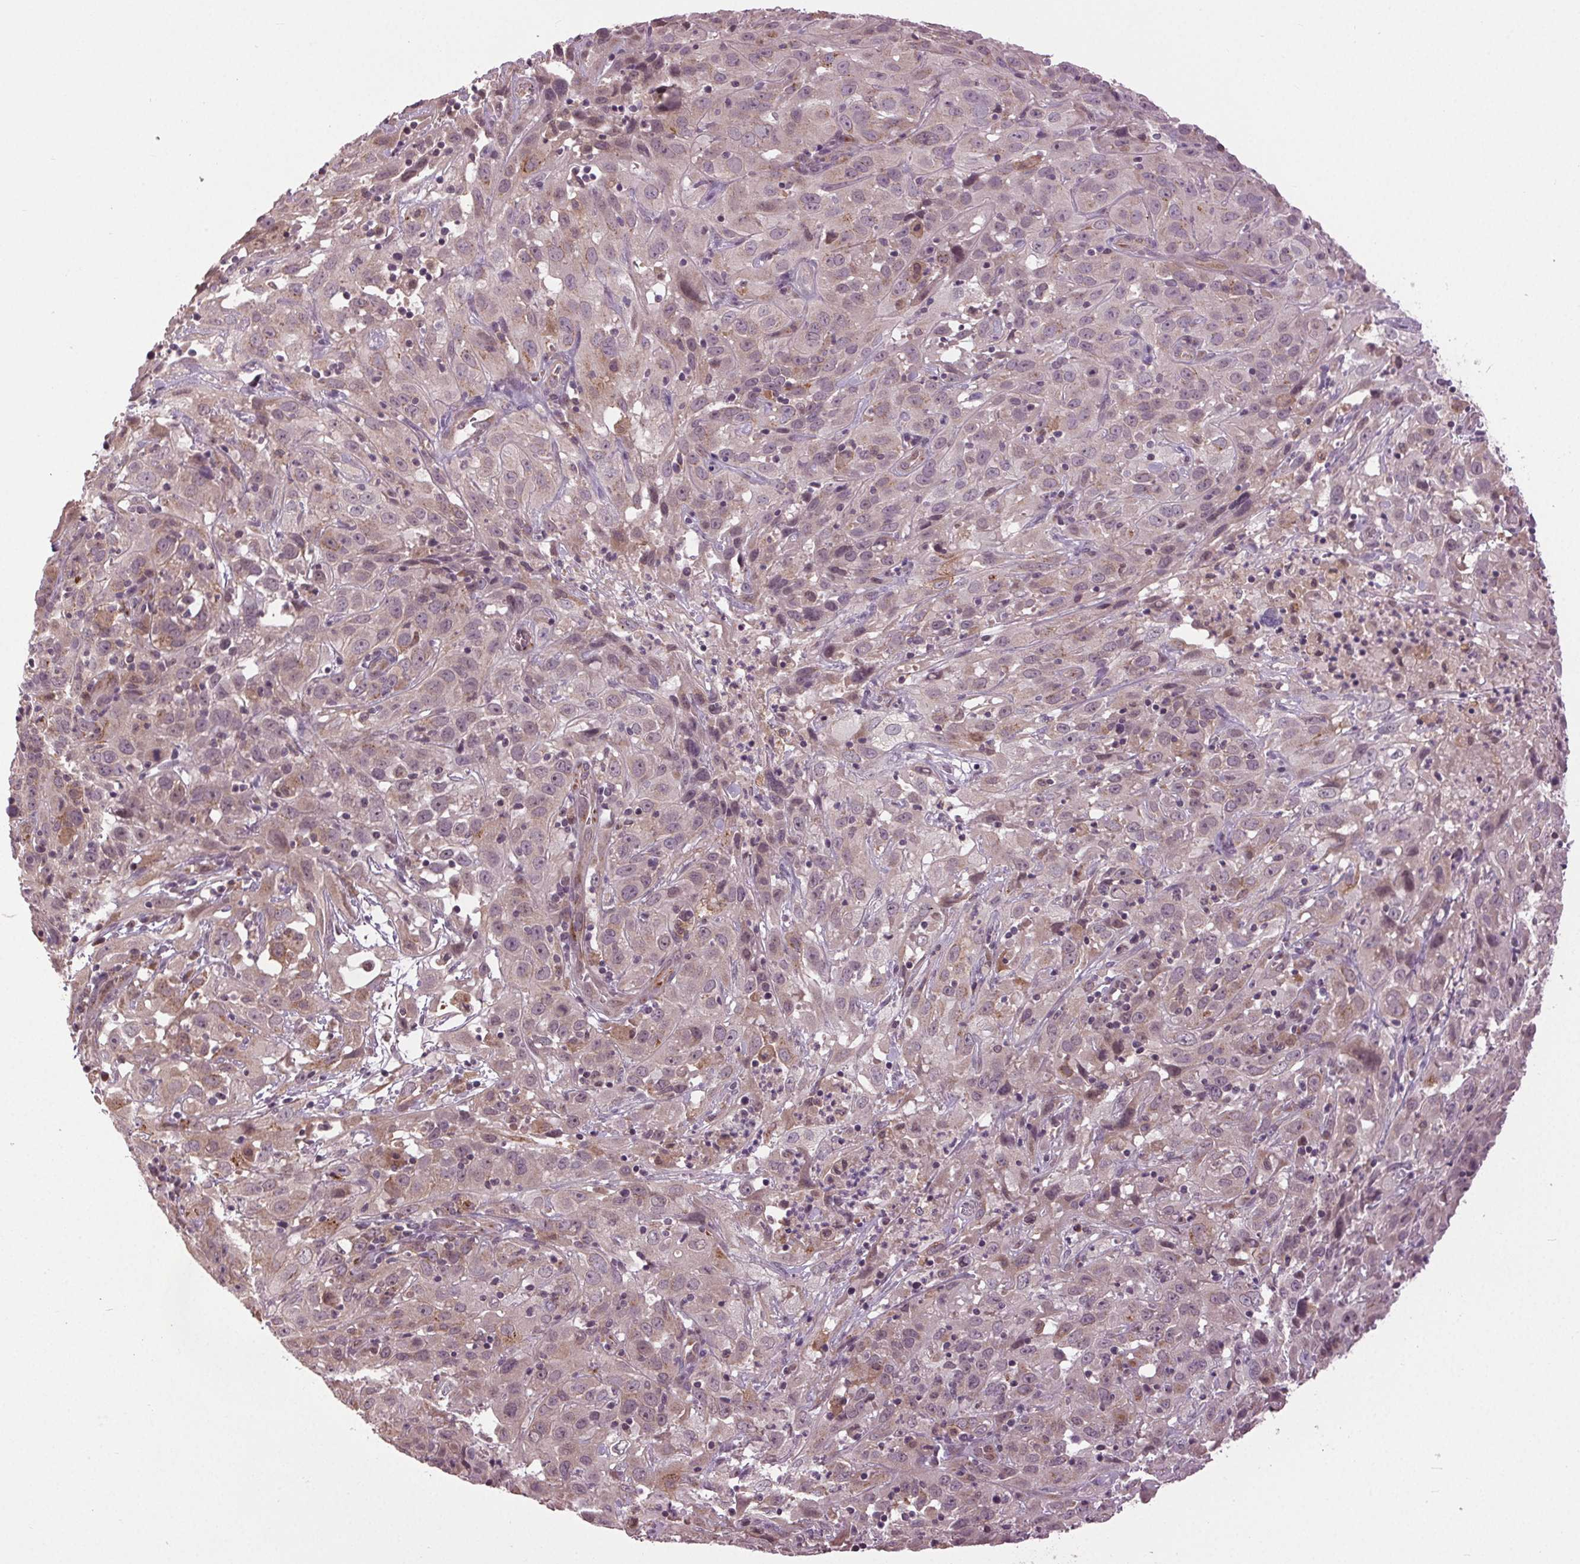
{"staining": {"intensity": "weak", "quantity": "<25%", "location": "cytoplasmic/membranous"}, "tissue": "cervical cancer", "cell_type": "Tumor cells", "image_type": "cancer", "snomed": [{"axis": "morphology", "description": "Squamous cell carcinoma, NOS"}, {"axis": "topography", "description": "Cervix"}], "caption": "A high-resolution image shows immunohistochemistry (IHC) staining of squamous cell carcinoma (cervical), which displays no significant positivity in tumor cells.", "gene": "BSDC1", "patient": {"sex": "female", "age": 32}}